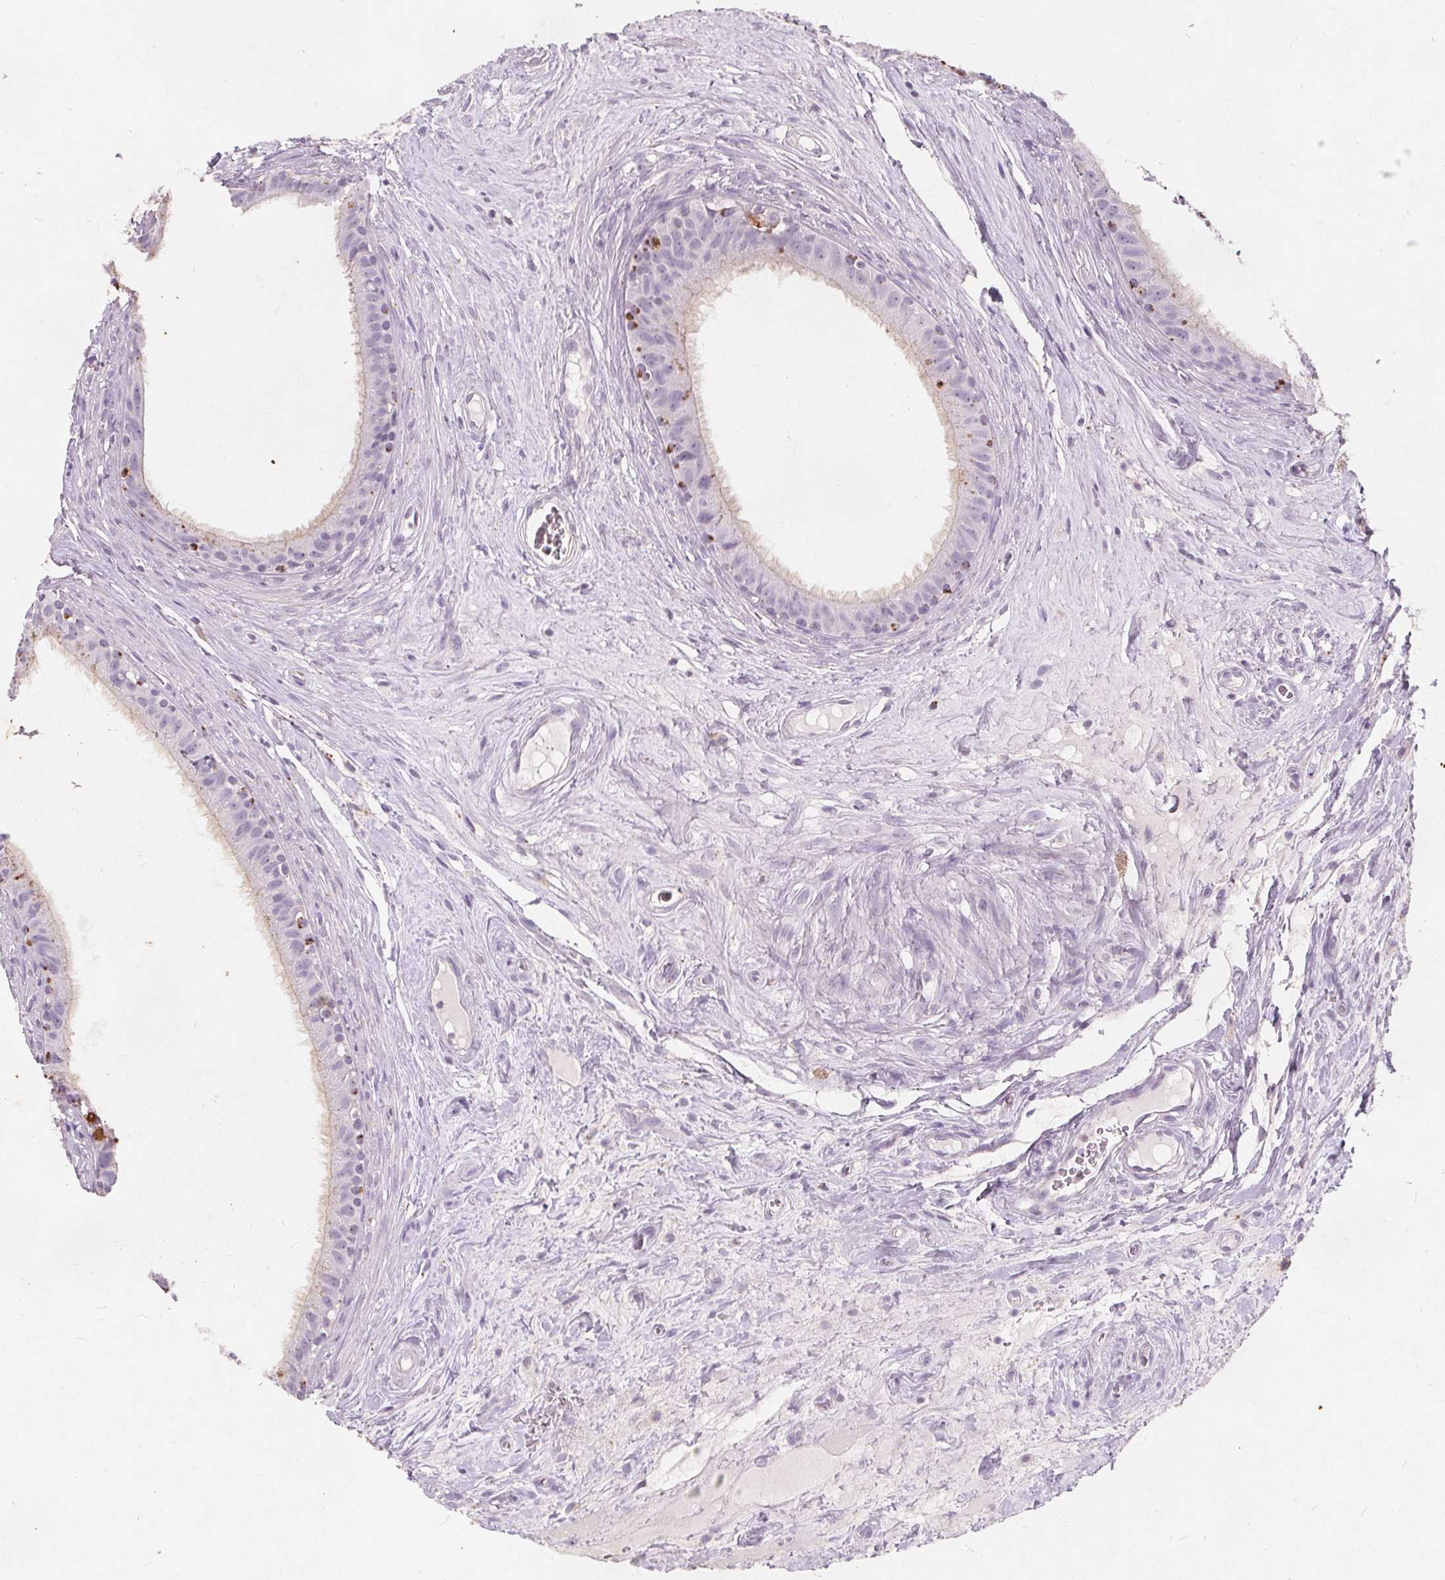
{"staining": {"intensity": "weak", "quantity": "<25%", "location": "cytoplasmic/membranous"}, "tissue": "epididymis", "cell_type": "Glandular cells", "image_type": "normal", "snomed": [{"axis": "morphology", "description": "Normal tissue, NOS"}, {"axis": "topography", "description": "Epididymis"}], "caption": "Benign epididymis was stained to show a protein in brown. There is no significant expression in glandular cells. Brightfield microscopy of IHC stained with DAB (3,3'-diaminobenzidine) (brown) and hematoxylin (blue), captured at high magnification.", "gene": "C19orf84", "patient": {"sex": "male", "age": 59}}